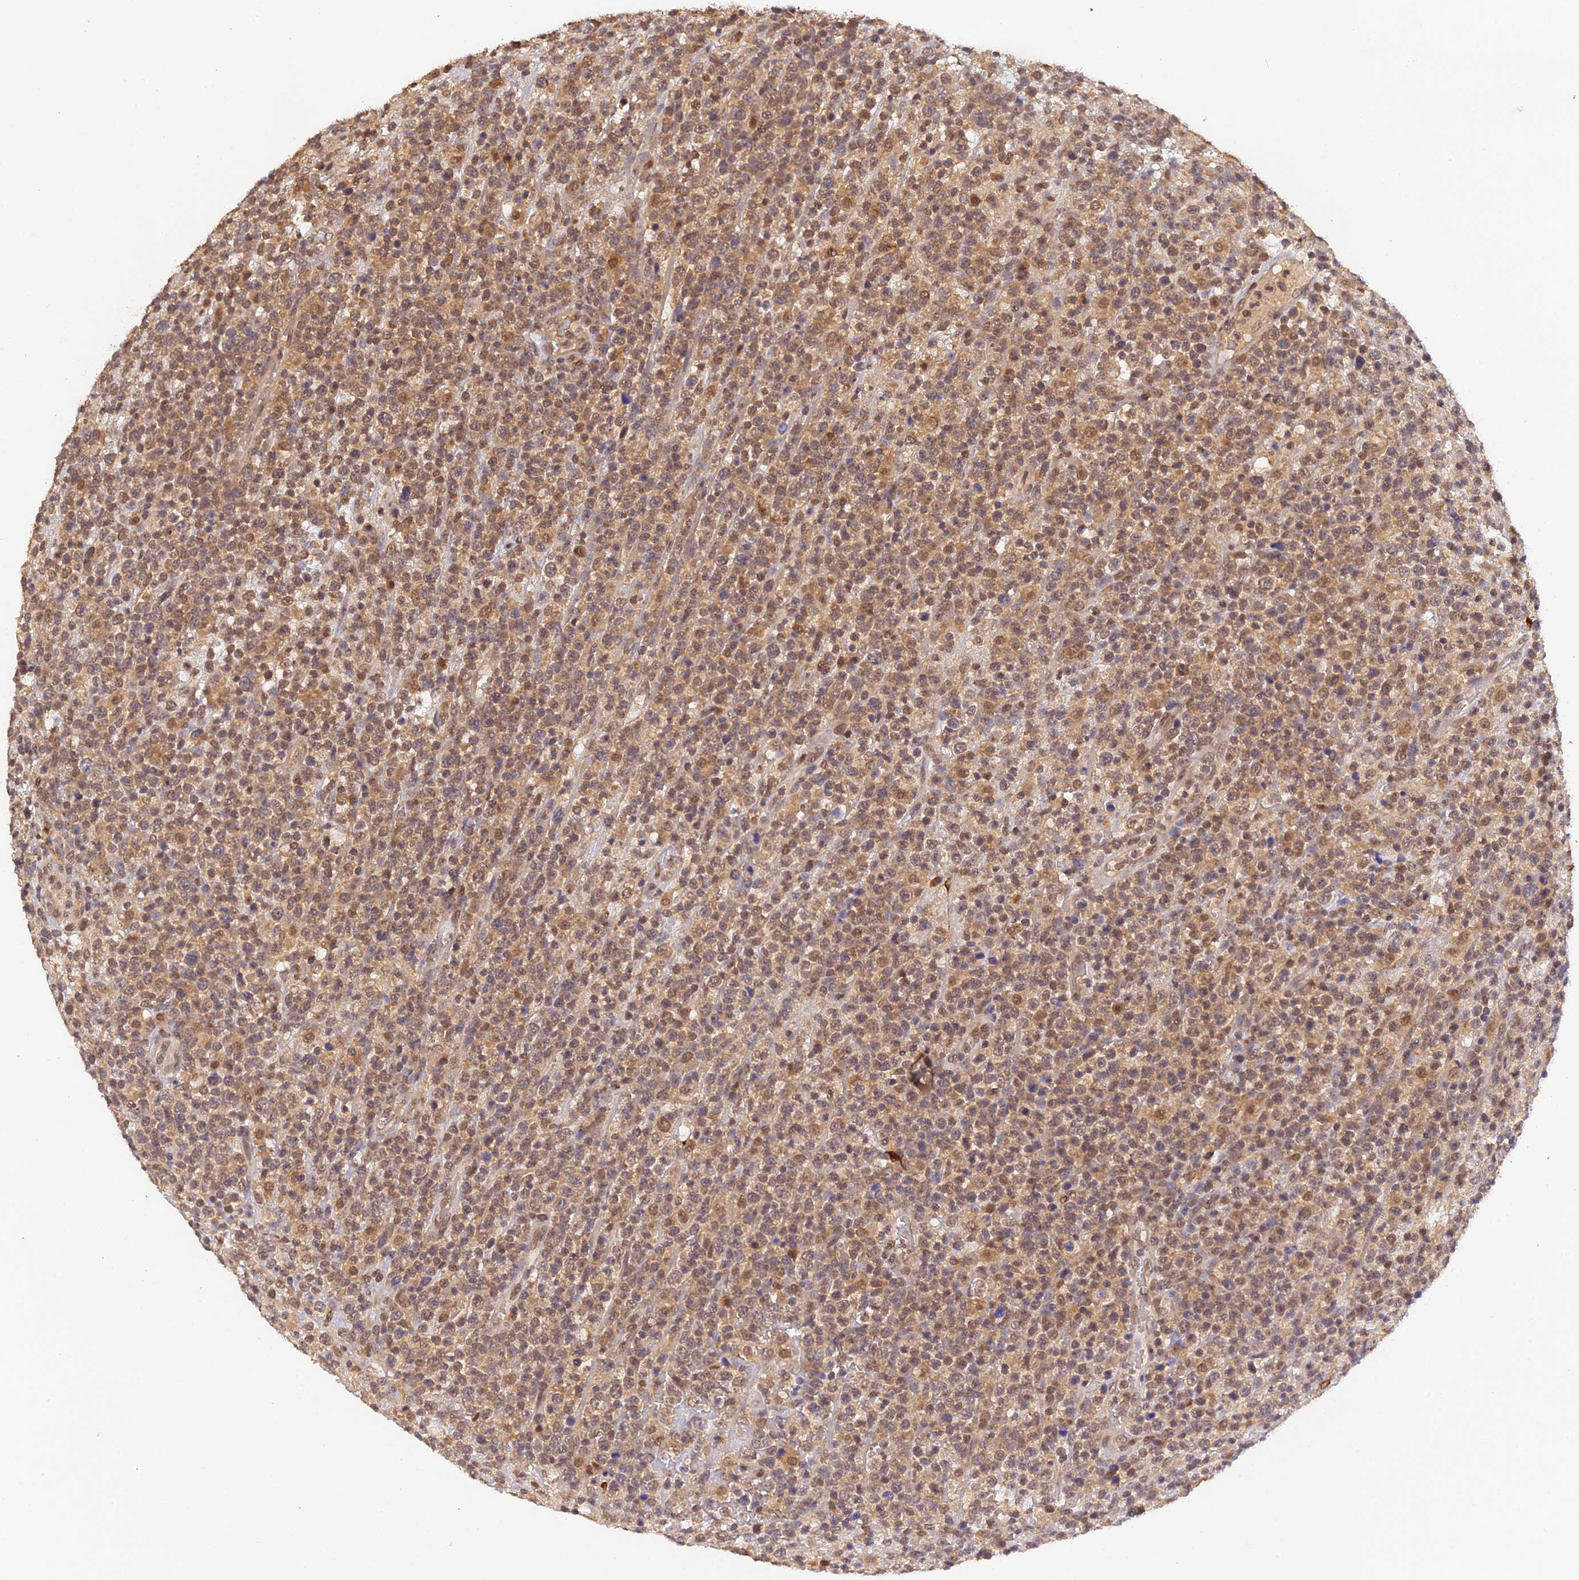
{"staining": {"intensity": "moderate", "quantity": ">75%", "location": "cytoplasmic/membranous,nuclear"}, "tissue": "lymphoma", "cell_type": "Tumor cells", "image_type": "cancer", "snomed": [{"axis": "morphology", "description": "Malignant lymphoma, non-Hodgkin's type, High grade"}, {"axis": "topography", "description": "Colon"}], "caption": "Immunohistochemistry histopathology image of human high-grade malignant lymphoma, non-Hodgkin's type stained for a protein (brown), which reveals medium levels of moderate cytoplasmic/membranous and nuclear expression in about >75% of tumor cells.", "gene": "ZNF436", "patient": {"sex": "female", "age": 53}}